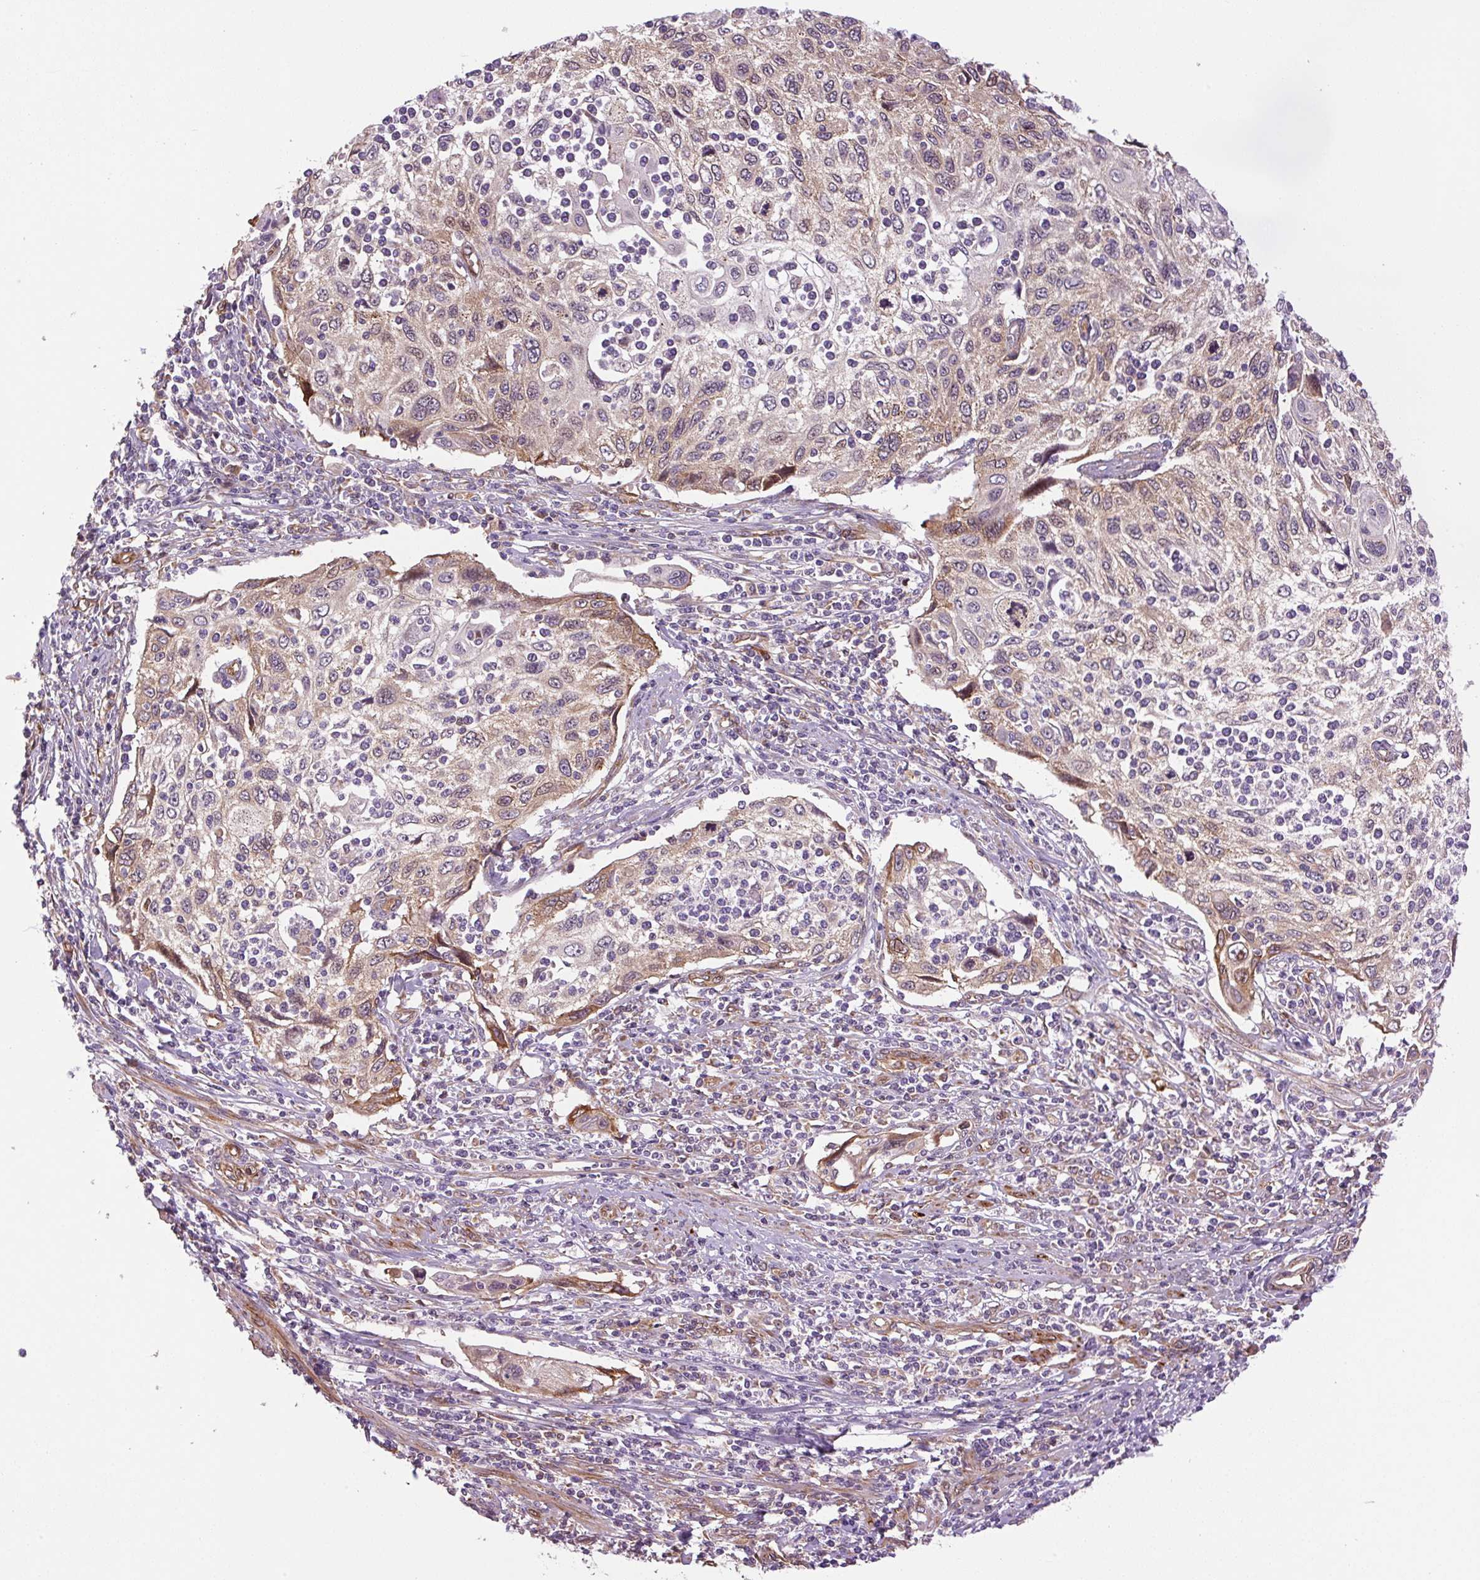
{"staining": {"intensity": "strong", "quantity": "<25%", "location": "cytoplasmic/membranous"}, "tissue": "cervical cancer", "cell_type": "Tumor cells", "image_type": "cancer", "snomed": [{"axis": "morphology", "description": "Squamous cell carcinoma, NOS"}, {"axis": "topography", "description": "Cervix"}], "caption": "A brown stain highlights strong cytoplasmic/membranous staining of a protein in human cervical squamous cell carcinoma tumor cells.", "gene": "SEPTIN10", "patient": {"sex": "female", "age": 70}}